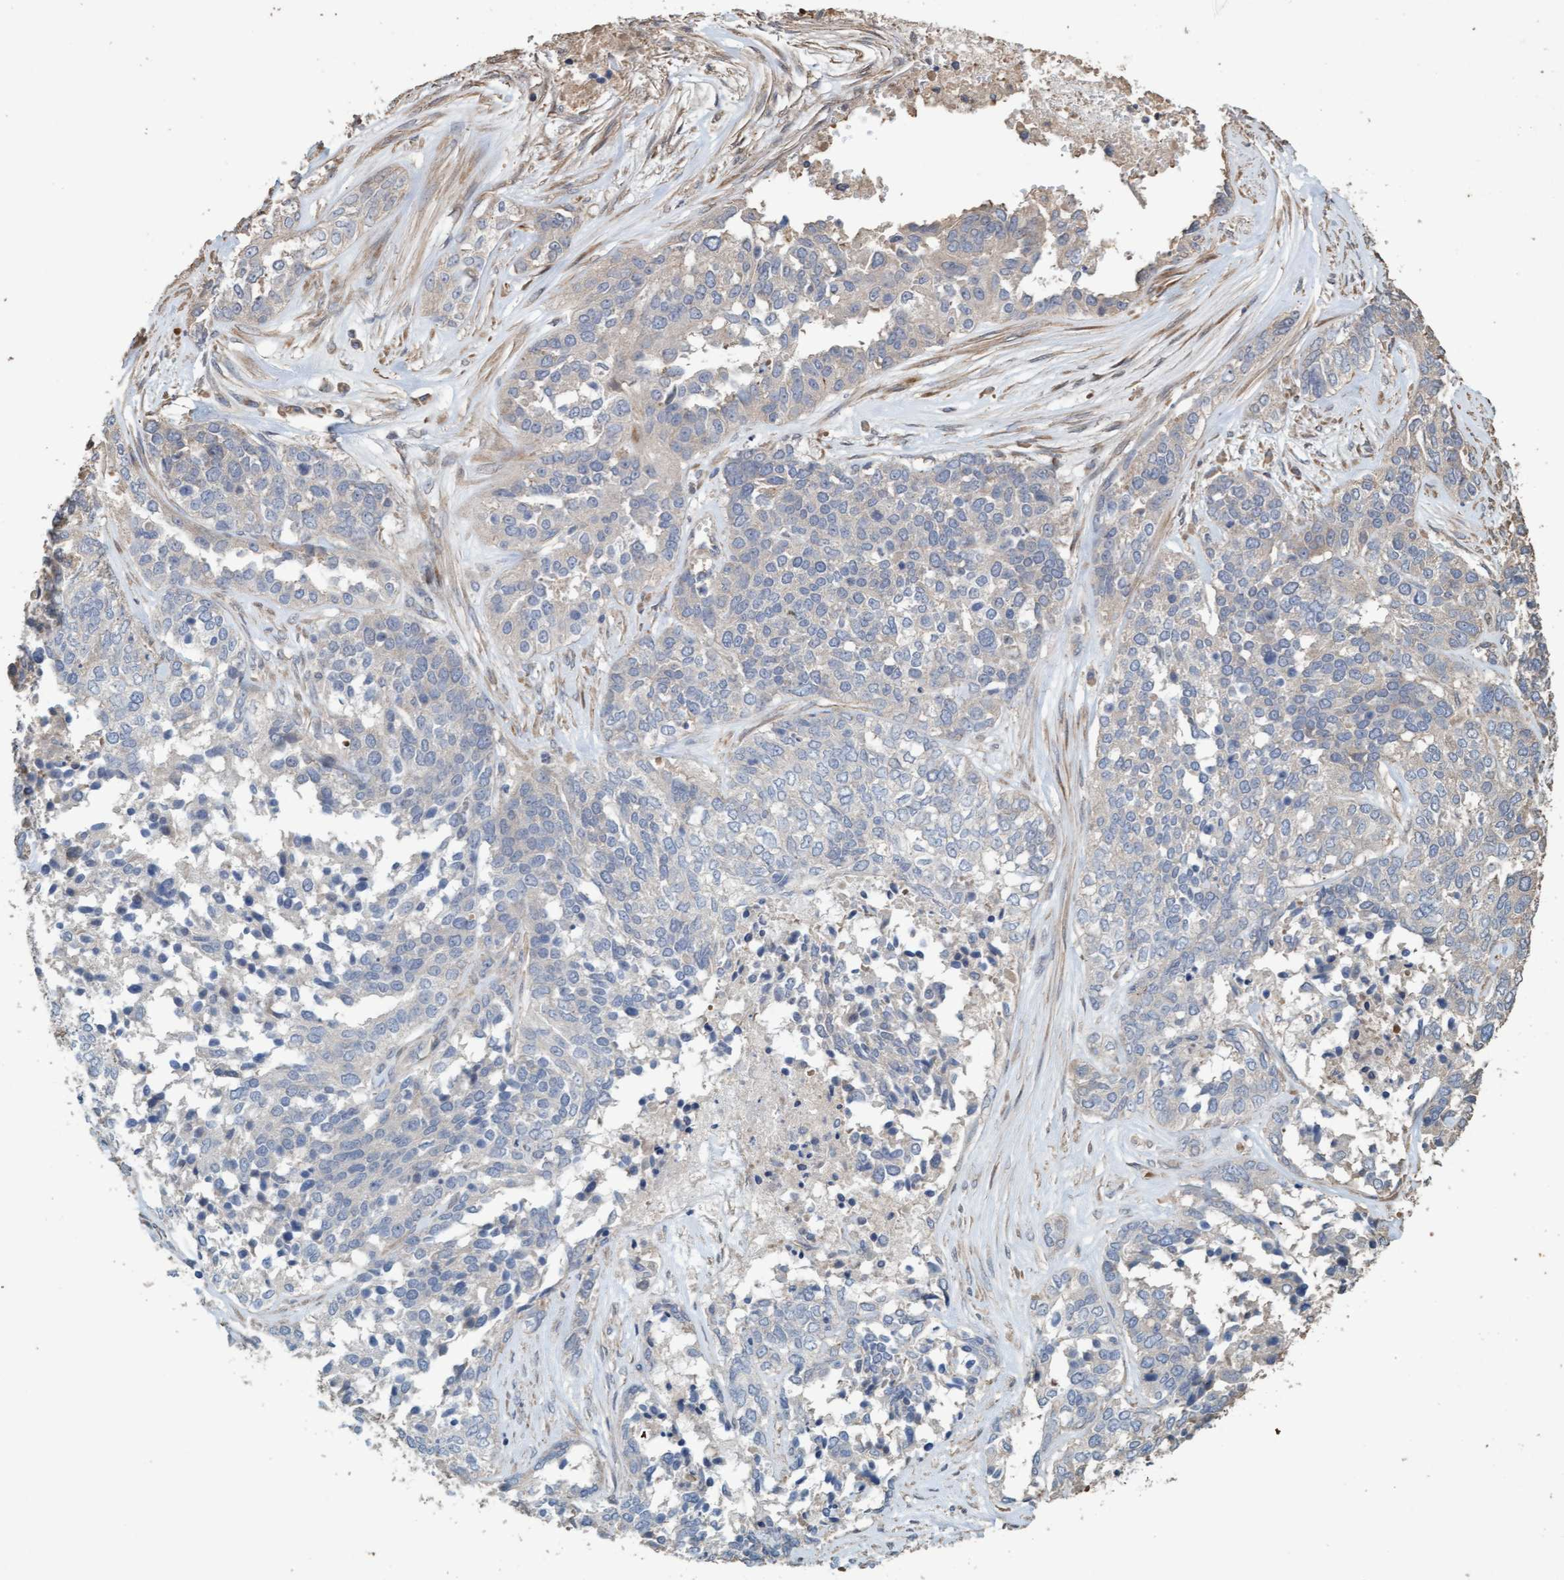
{"staining": {"intensity": "negative", "quantity": "none", "location": "none"}, "tissue": "ovarian cancer", "cell_type": "Tumor cells", "image_type": "cancer", "snomed": [{"axis": "morphology", "description": "Cystadenocarcinoma, serous, NOS"}, {"axis": "topography", "description": "Ovary"}], "caption": "The image shows no staining of tumor cells in ovarian cancer. (DAB (3,3'-diaminobenzidine) immunohistochemistry (IHC) with hematoxylin counter stain).", "gene": "LONRF1", "patient": {"sex": "female", "age": 44}}